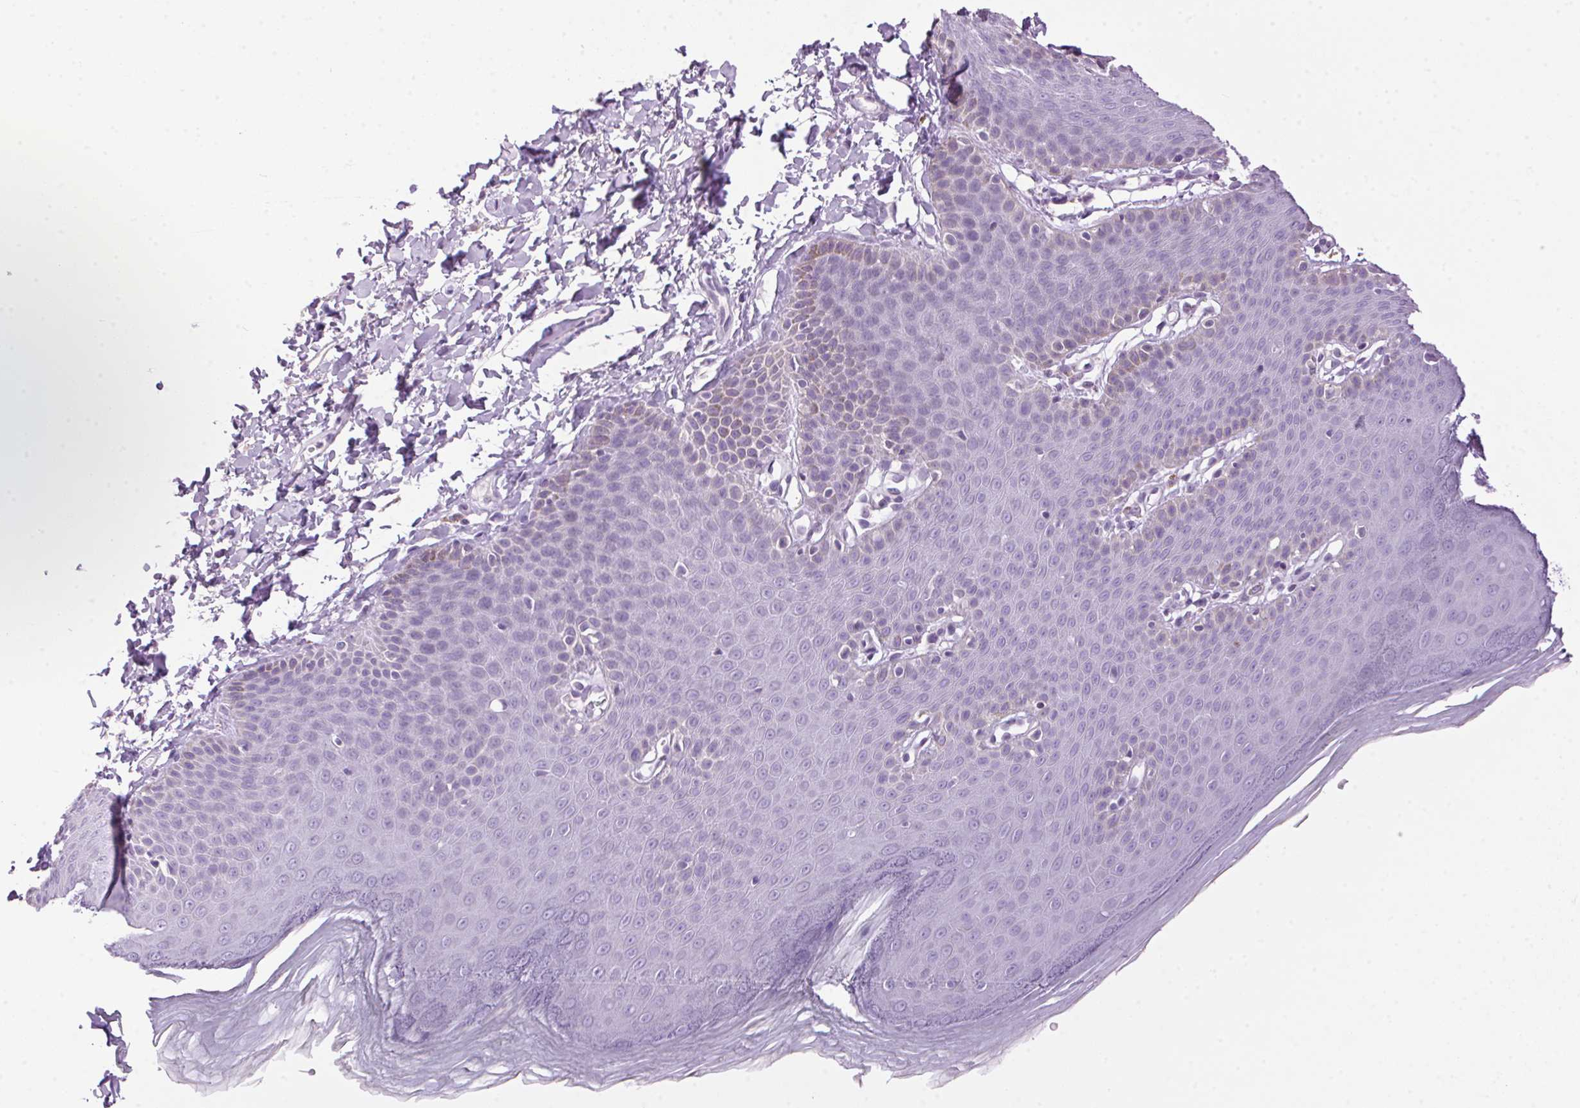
{"staining": {"intensity": "weak", "quantity": "<25%", "location": "cytoplasmic/membranous"}, "tissue": "skin", "cell_type": "Epidermal cells", "image_type": "normal", "snomed": [{"axis": "morphology", "description": "Normal tissue, NOS"}, {"axis": "topography", "description": "Anal"}], "caption": "Protein analysis of unremarkable skin exhibits no significant positivity in epidermal cells.", "gene": "TMEM88B", "patient": {"sex": "male", "age": 53}}